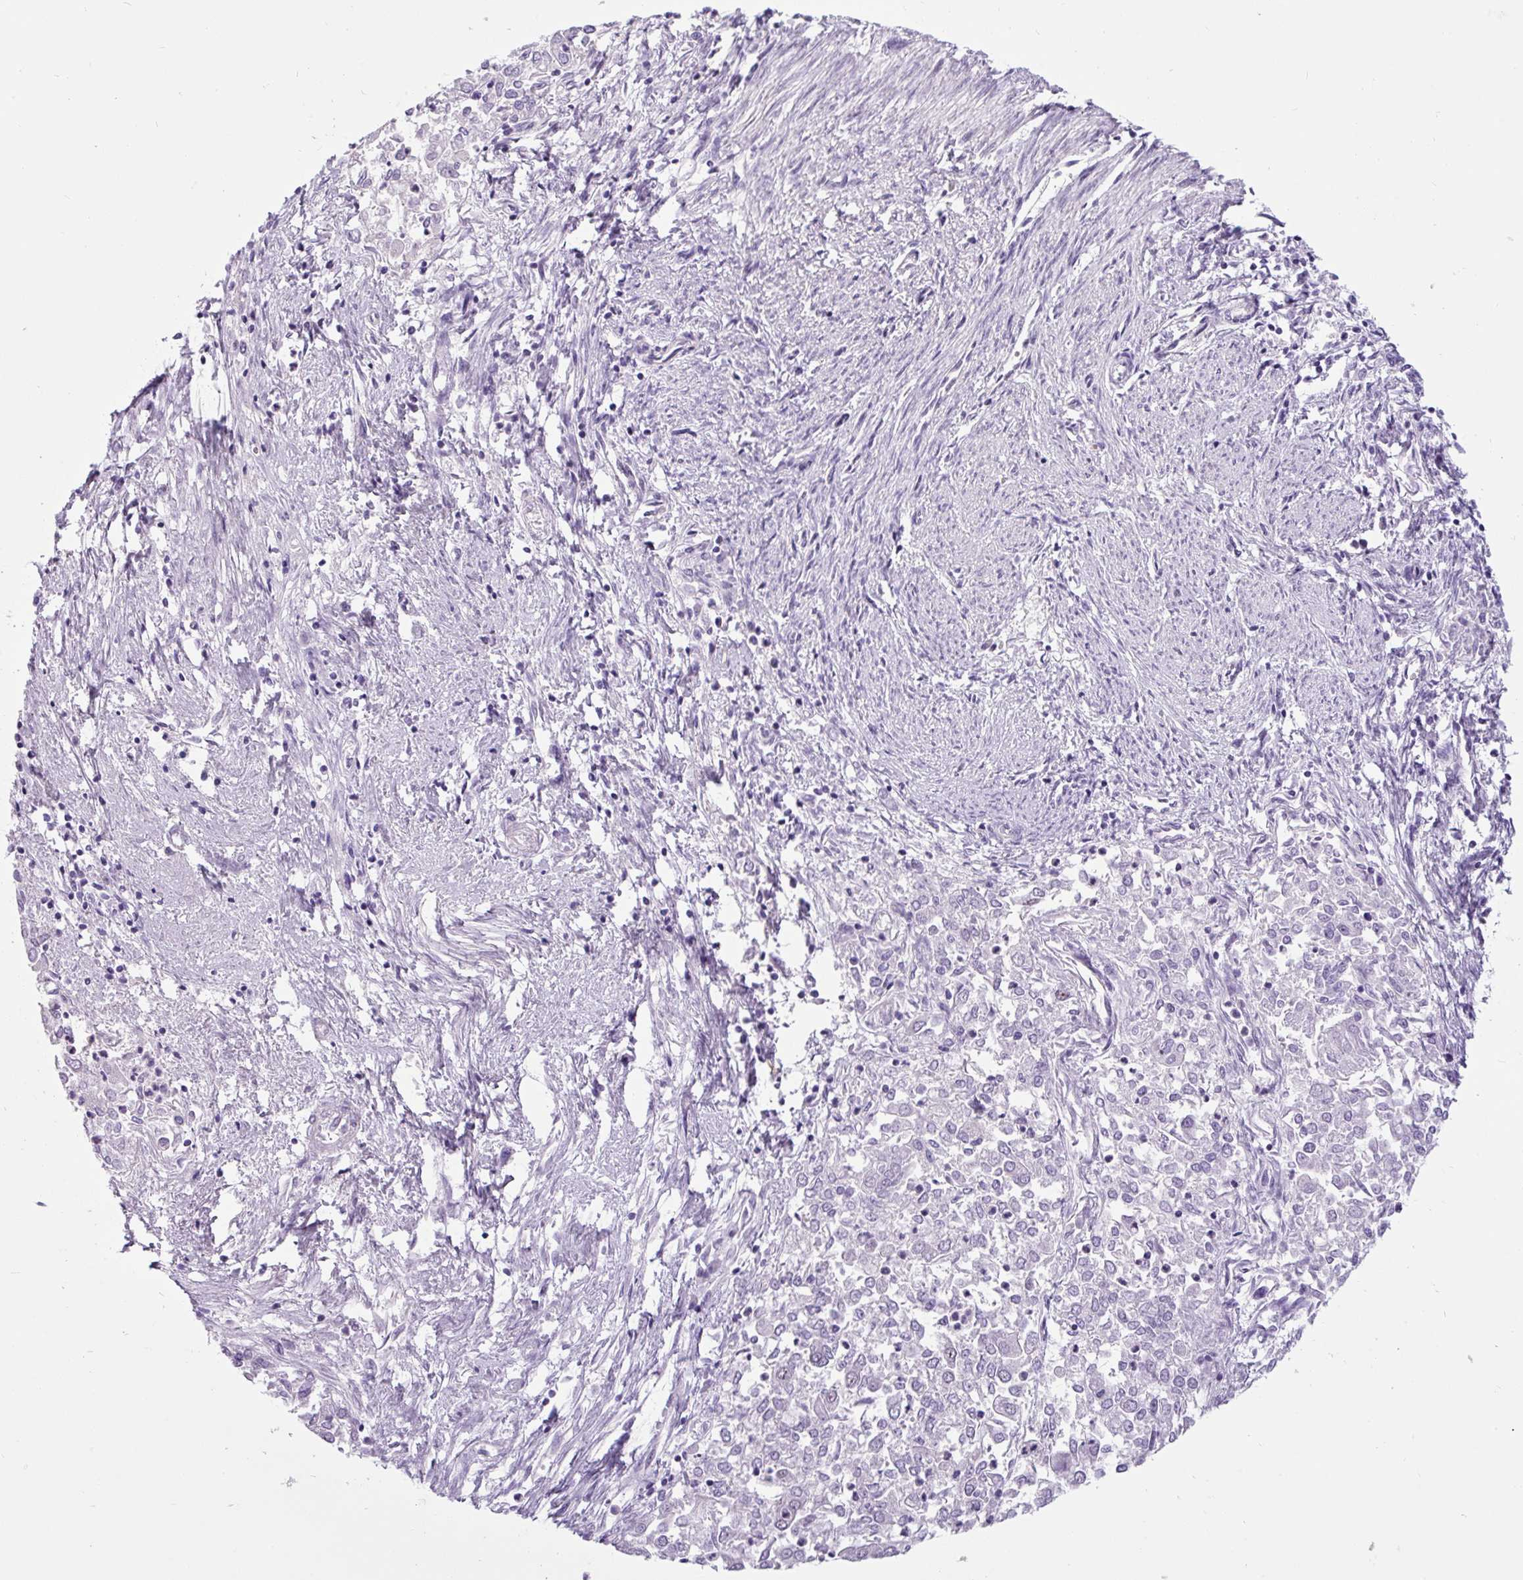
{"staining": {"intensity": "negative", "quantity": "none", "location": "none"}, "tissue": "endometrial cancer", "cell_type": "Tumor cells", "image_type": "cancer", "snomed": [{"axis": "morphology", "description": "Adenocarcinoma, NOS"}, {"axis": "topography", "description": "Endometrium"}], "caption": "Immunohistochemical staining of adenocarcinoma (endometrial) demonstrates no significant positivity in tumor cells. Nuclei are stained in blue.", "gene": "SMC5", "patient": {"sex": "female", "age": 57}}